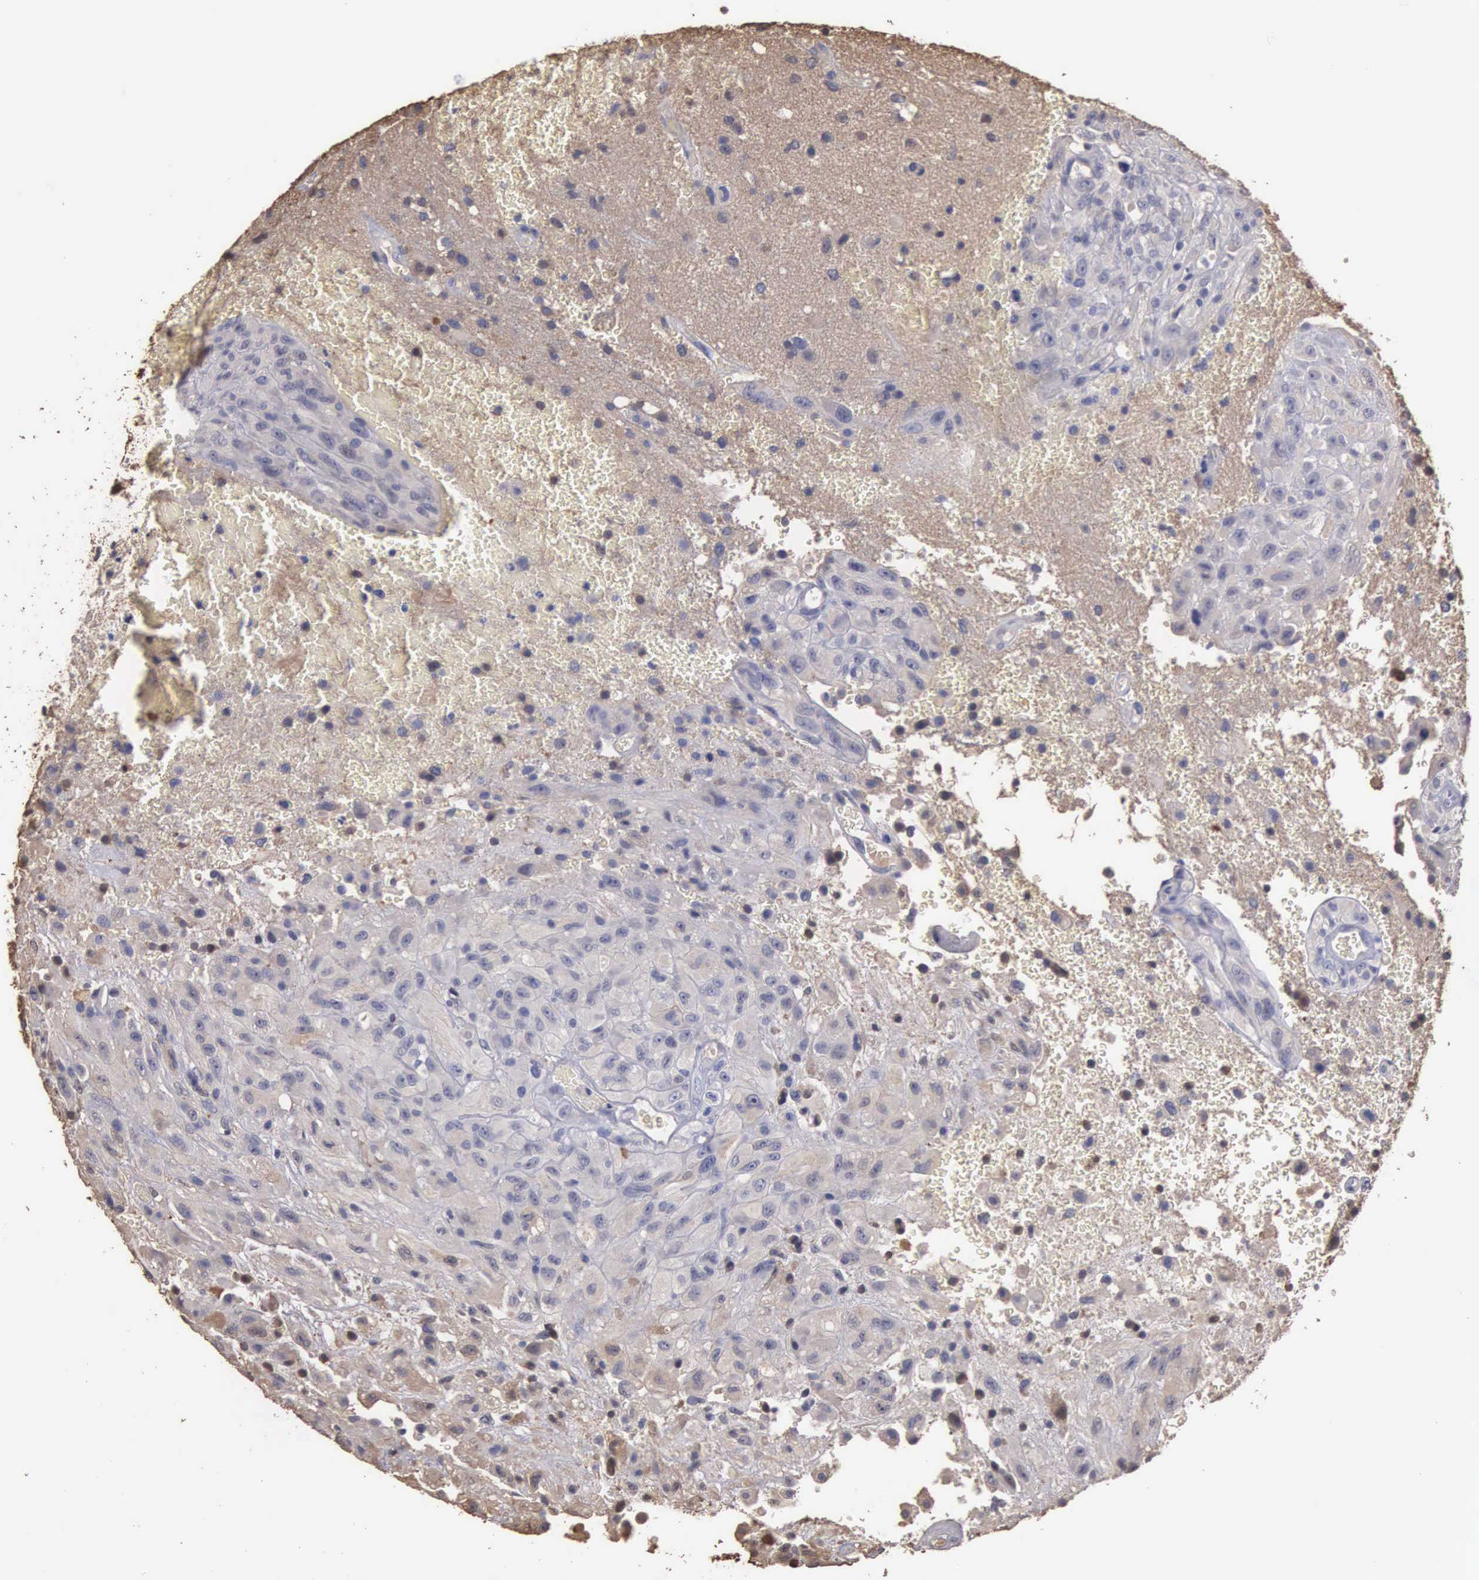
{"staining": {"intensity": "weak", "quantity": ">75%", "location": "cytoplasmic/membranous"}, "tissue": "glioma", "cell_type": "Tumor cells", "image_type": "cancer", "snomed": [{"axis": "morphology", "description": "Glioma, malignant, High grade"}, {"axis": "topography", "description": "Brain"}], "caption": "This is a histology image of IHC staining of malignant high-grade glioma, which shows weak expression in the cytoplasmic/membranous of tumor cells.", "gene": "ENO3", "patient": {"sex": "male", "age": 48}}